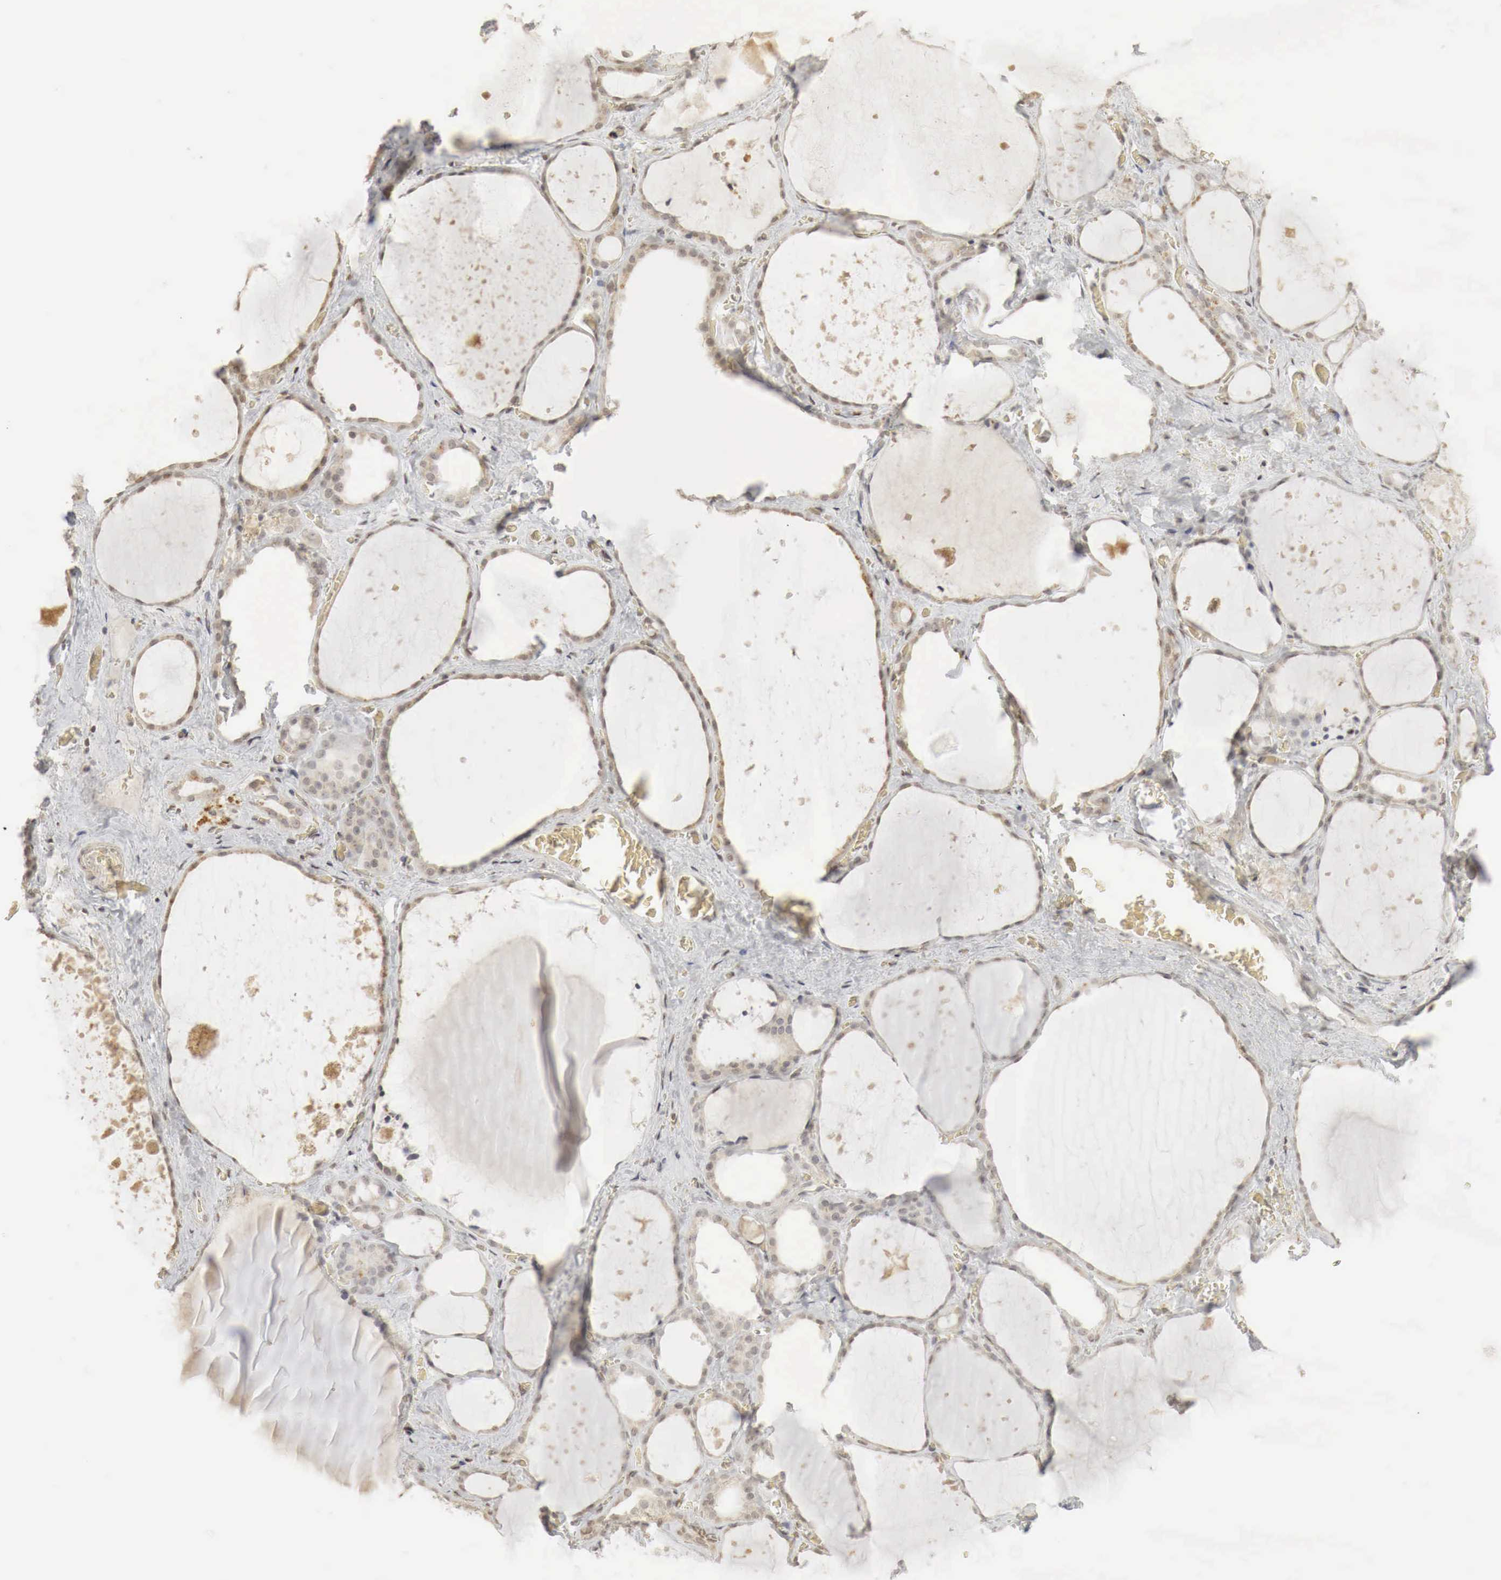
{"staining": {"intensity": "weak", "quantity": "25%-75%", "location": "cytoplasmic/membranous,nuclear"}, "tissue": "thyroid gland", "cell_type": "Glandular cells", "image_type": "normal", "snomed": [{"axis": "morphology", "description": "Normal tissue, NOS"}, {"axis": "topography", "description": "Thyroid gland"}], "caption": "Immunohistochemistry (IHC) (DAB (3,3'-diaminobenzidine)) staining of unremarkable human thyroid gland displays weak cytoplasmic/membranous,nuclear protein staining in about 25%-75% of glandular cells. Using DAB (3,3'-diaminobenzidine) (brown) and hematoxylin (blue) stains, captured at high magnification using brightfield microscopy.", "gene": "ERBB4", "patient": {"sex": "male", "age": 76}}